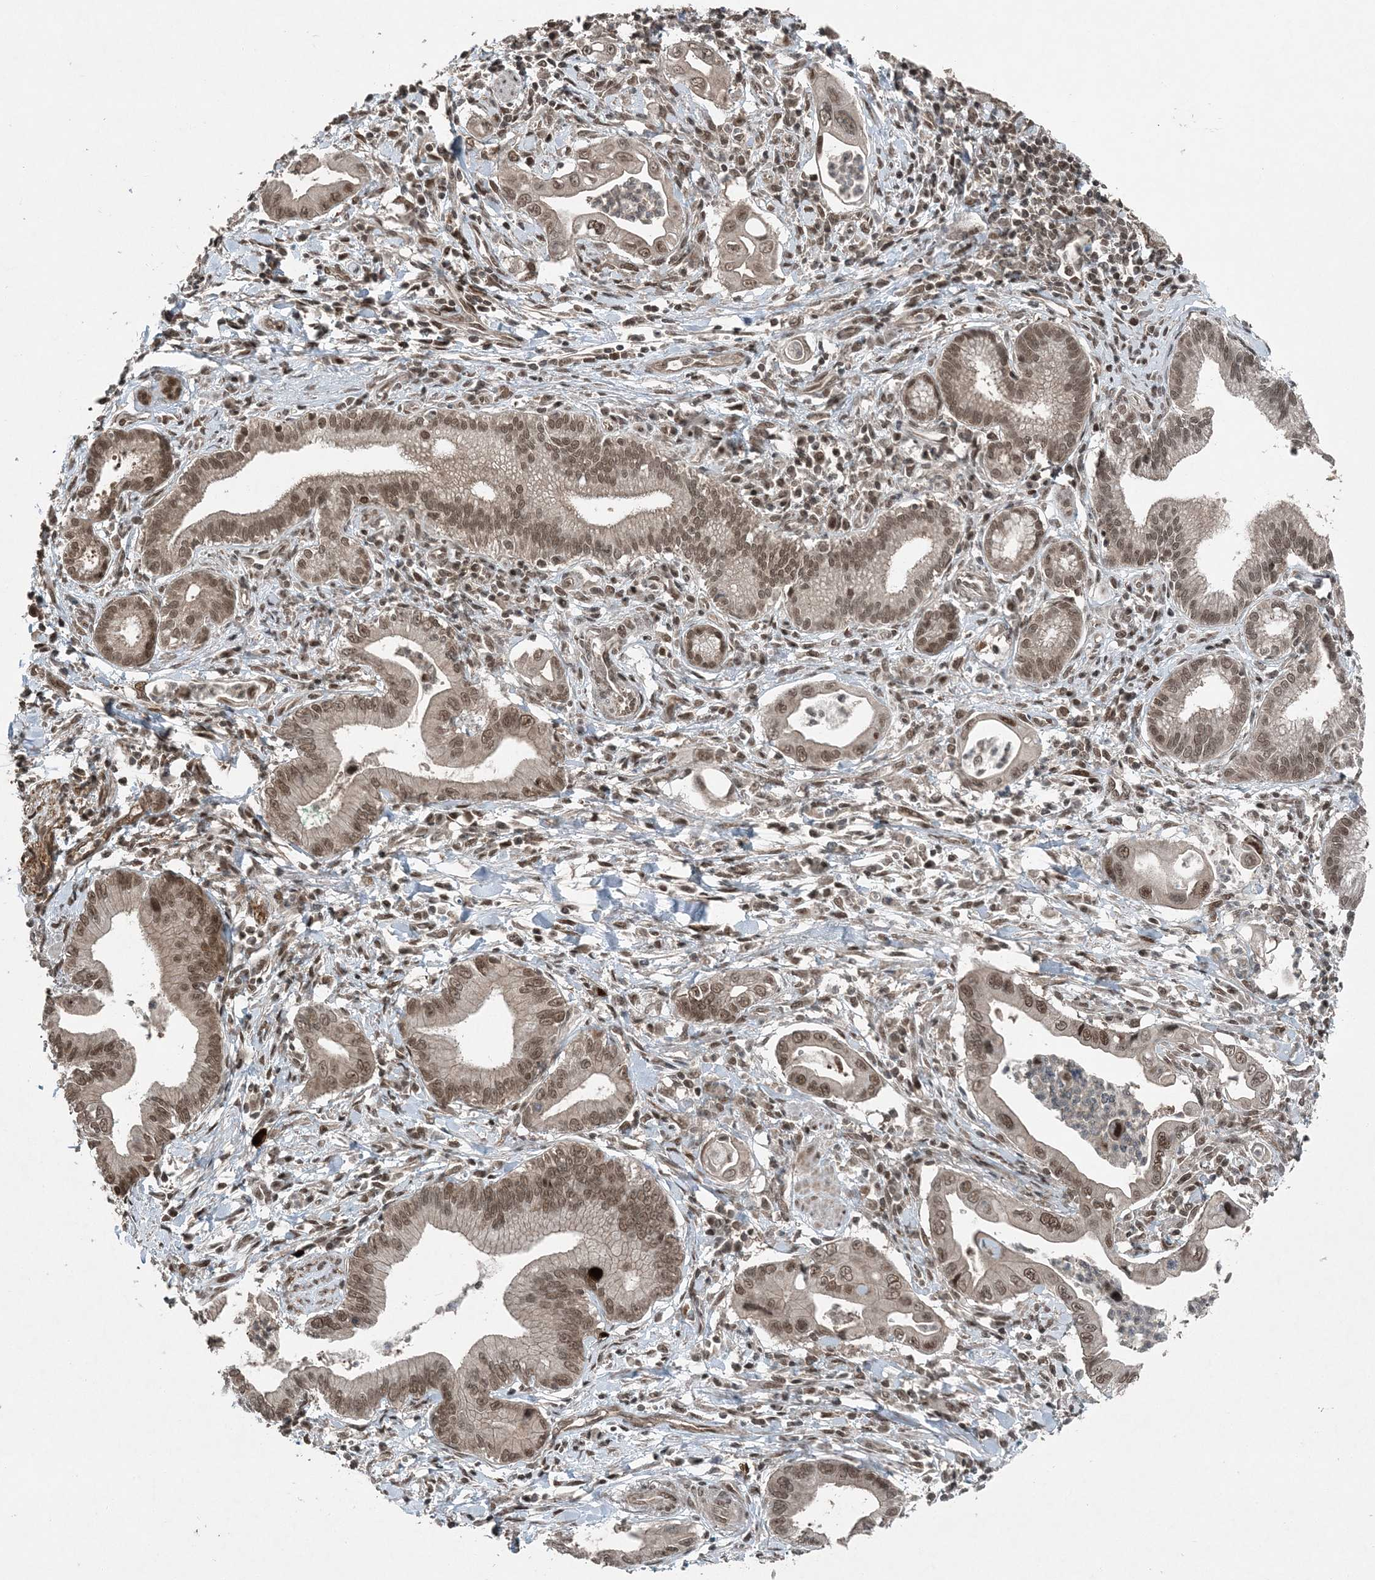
{"staining": {"intensity": "moderate", "quantity": ">75%", "location": "nuclear"}, "tissue": "pancreatic cancer", "cell_type": "Tumor cells", "image_type": "cancer", "snomed": [{"axis": "morphology", "description": "Adenocarcinoma, NOS"}, {"axis": "topography", "description": "Pancreas"}], "caption": "Immunohistochemistry (IHC) micrograph of pancreatic adenocarcinoma stained for a protein (brown), which shows medium levels of moderate nuclear staining in approximately >75% of tumor cells.", "gene": "COPS7B", "patient": {"sex": "male", "age": 78}}